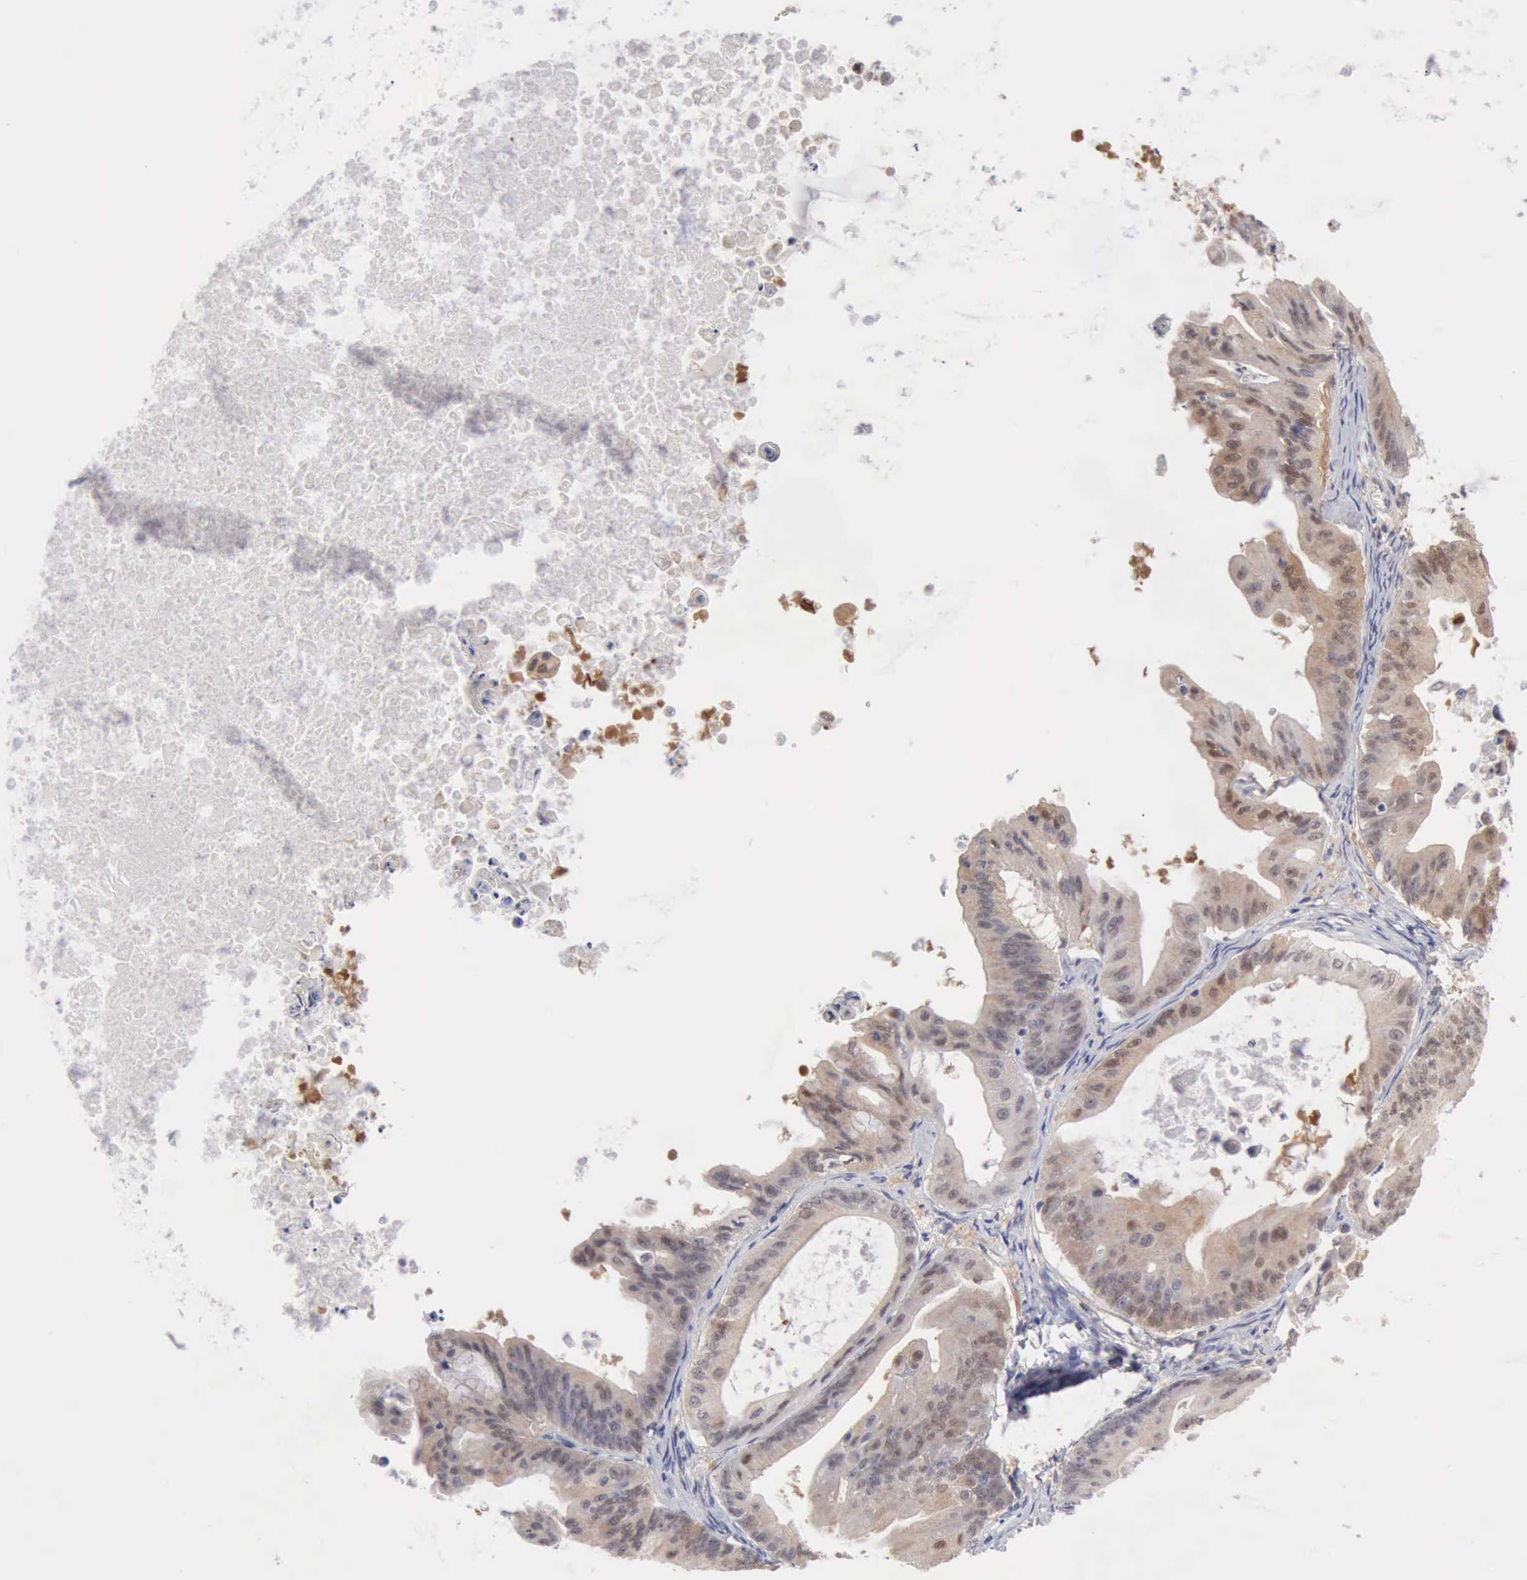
{"staining": {"intensity": "weak", "quantity": ">75%", "location": "cytoplasmic/membranous,nuclear"}, "tissue": "ovarian cancer", "cell_type": "Tumor cells", "image_type": "cancer", "snomed": [{"axis": "morphology", "description": "Cystadenocarcinoma, mucinous, NOS"}, {"axis": "topography", "description": "Ovary"}], "caption": "Tumor cells demonstrate low levels of weak cytoplasmic/membranous and nuclear positivity in approximately >75% of cells in human ovarian cancer (mucinous cystadenocarcinoma).", "gene": "PTGR2", "patient": {"sex": "female", "age": 37}}